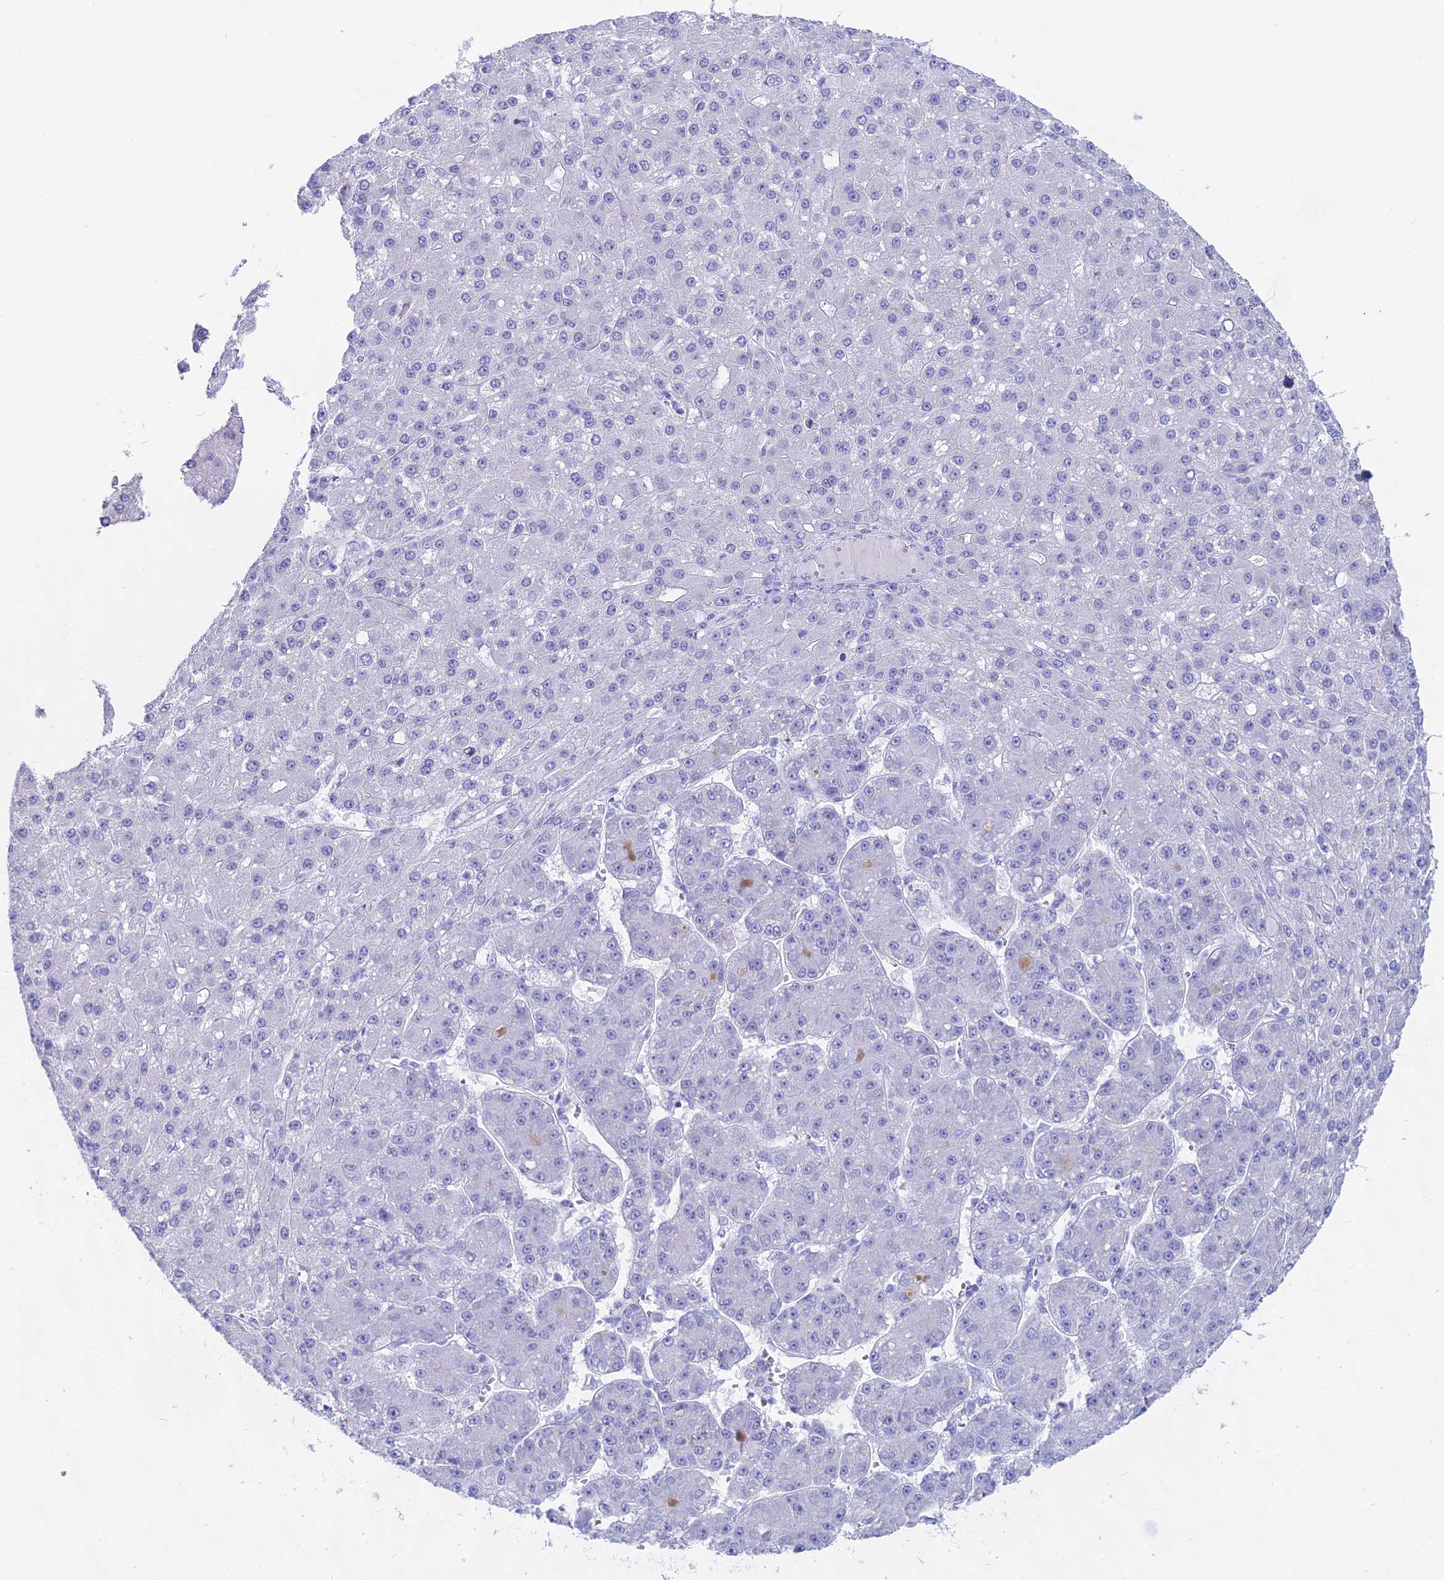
{"staining": {"intensity": "negative", "quantity": "none", "location": "none"}, "tissue": "liver cancer", "cell_type": "Tumor cells", "image_type": "cancer", "snomed": [{"axis": "morphology", "description": "Carcinoma, Hepatocellular, NOS"}, {"axis": "topography", "description": "Liver"}], "caption": "The micrograph demonstrates no staining of tumor cells in hepatocellular carcinoma (liver).", "gene": "CGB2", "patient": {"sex": "male", "age": 67}}